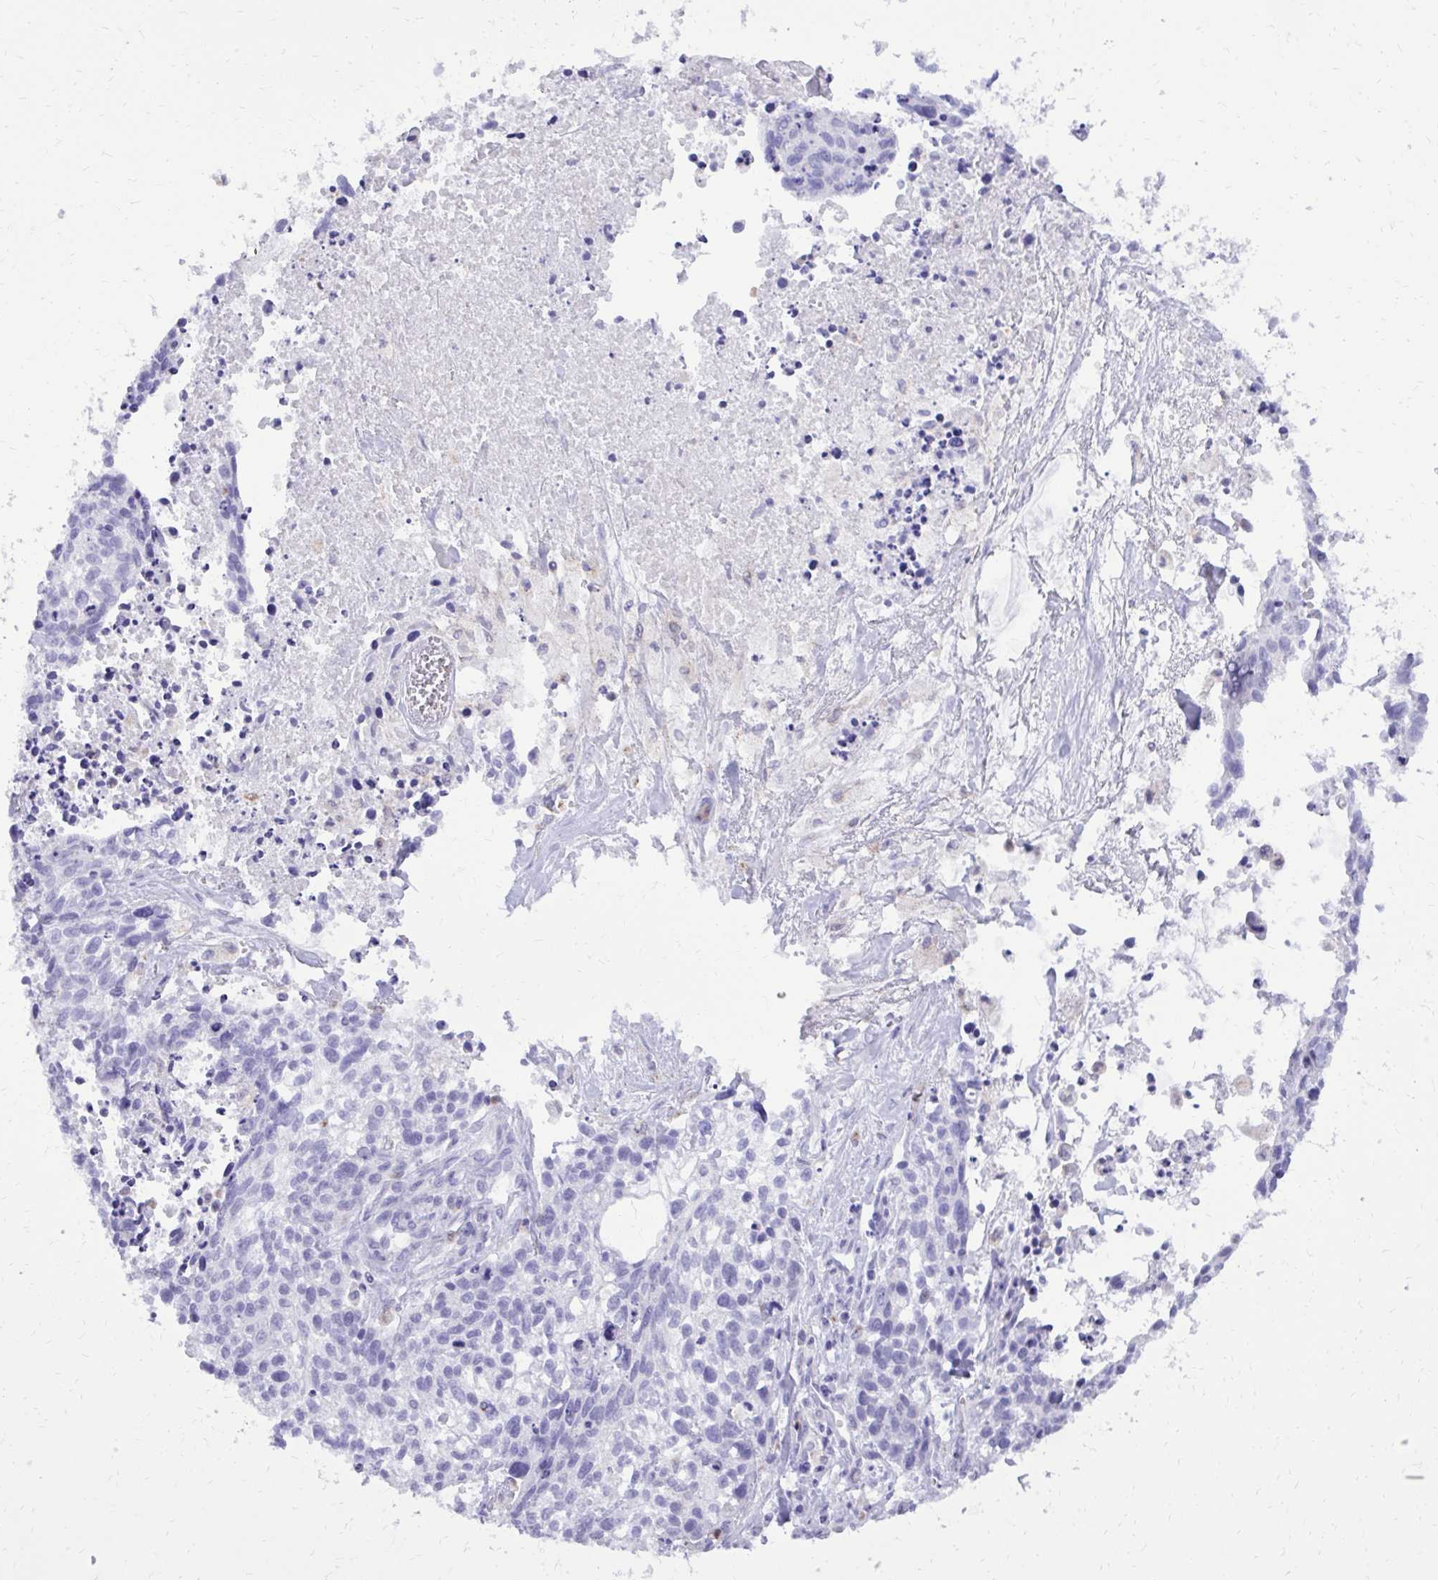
{"staining": {"intensity": "negative", "quantity": "none", "location": "none"}, "tissue": "lung cancer", "cell_type": "Tumor cells", "image_type": "cancer", "snomed": [{"axis": "morphology", "description": "Squamous cell carcinoma, NOS"}, {"axis": "topography", "description": "Lung"}], "caption": "The photomicrograph shows no significant expression in tumor cells of lung cancer (squamous cell carcinoma).", "gene": "CAT", "patient": {"sex": "male", "age": 74}}